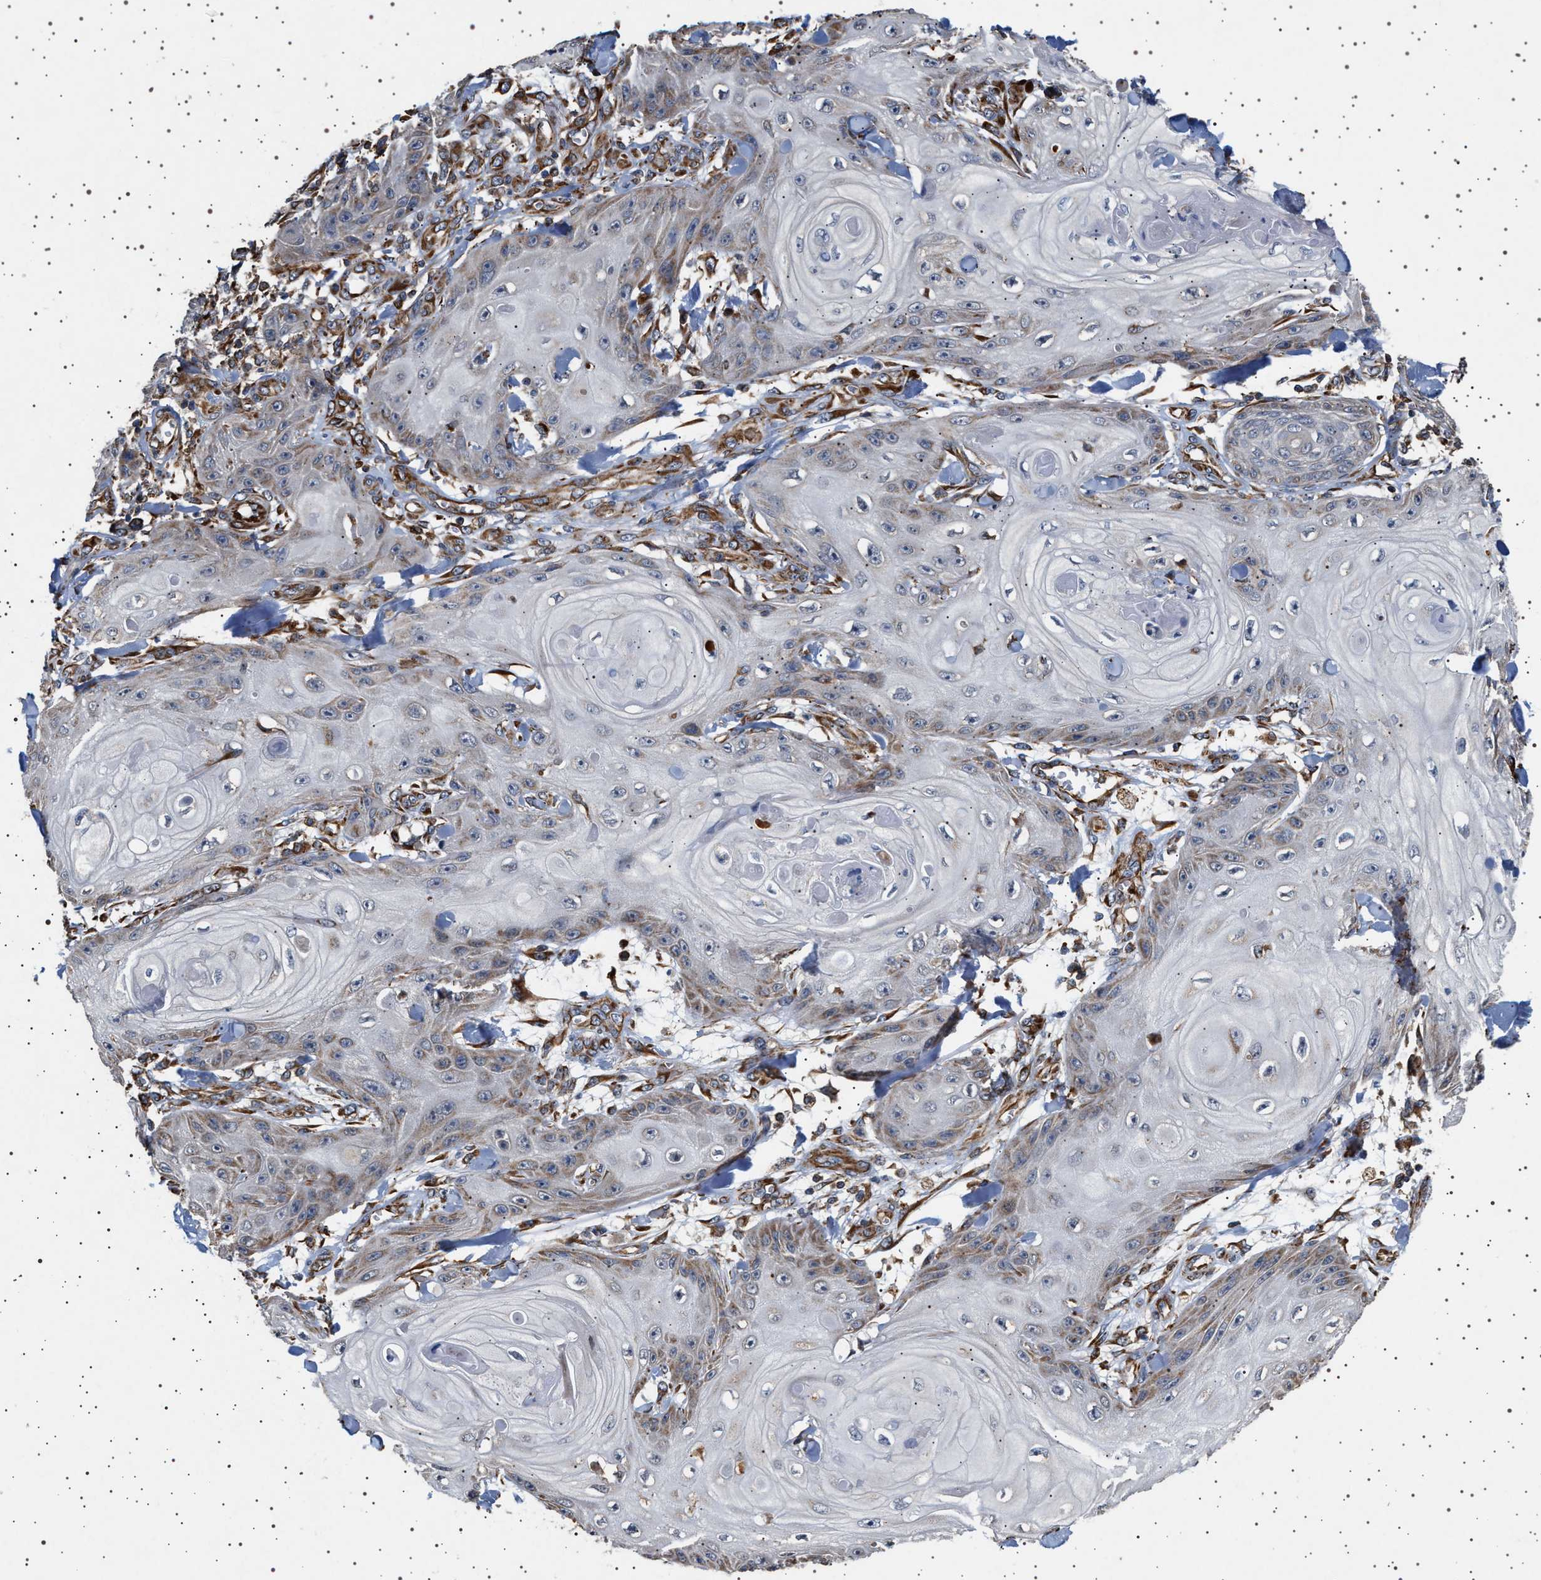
{"staining": {"intensity": "weak", "quantity": "<25%", "location": "cytoplasmic/membranous"}, "tissue": "skin cancer", "cell_type": "Tumor cells", "image_type": "cancer", "snomed": [{"axis": "morphology", "description": "Squamous cell carcinoma, NOS"}, {"axis": "topography", "description": "Skin"}], "caption": "Tumor cells are negative for protein expression in human skin cancer. (Brightfield microscopy of DAB (3,3'-diaminobenzidine) IHC at high magnification).", "gene": "TRUB2", "patient": {"sex": "male", "age": 74}}